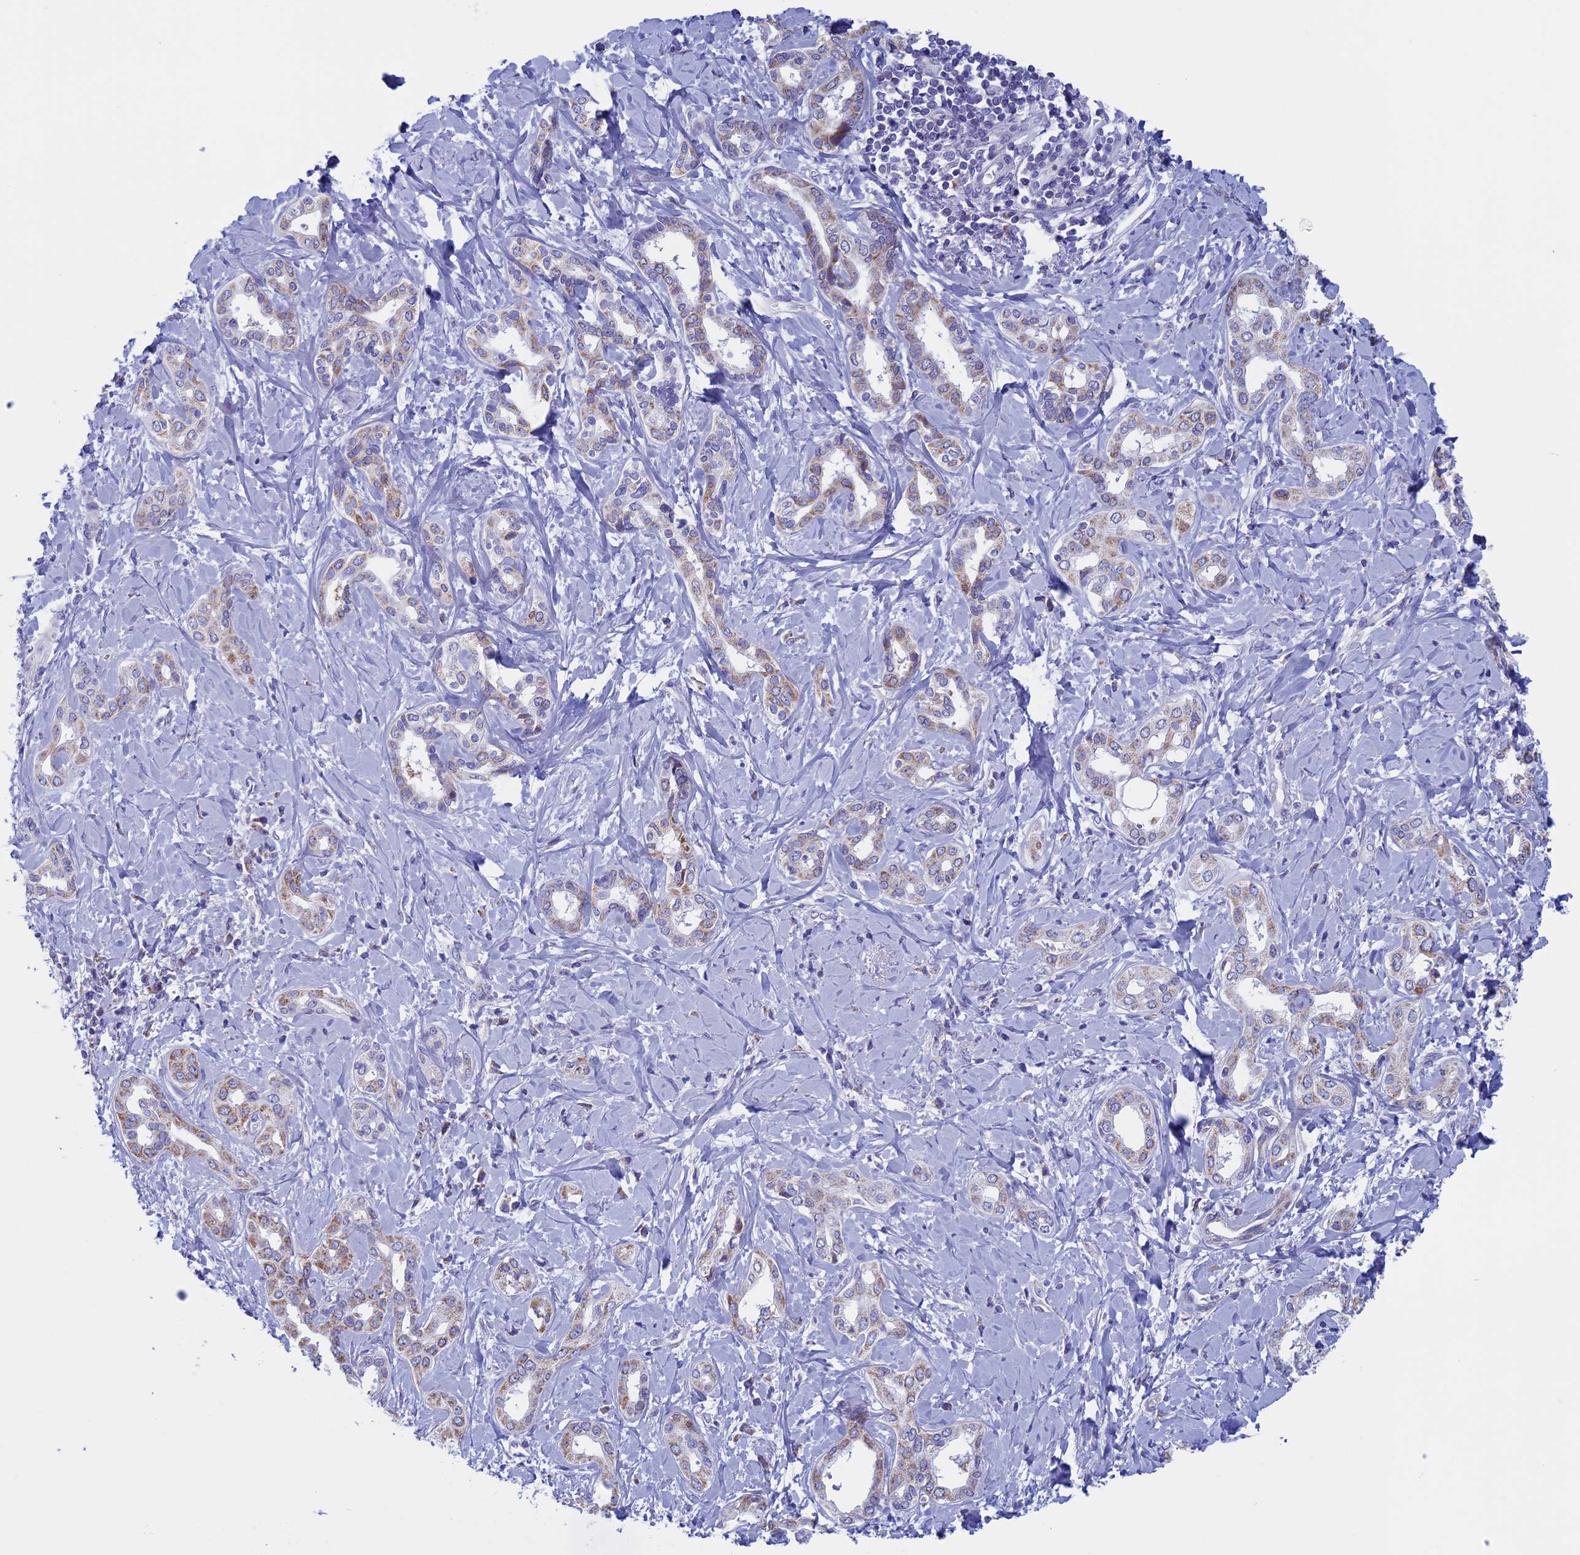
{"staining": {"intensity": "weak", "quantity": "25%-75%", "location": "cytoplasmic/membranous"}, "tissue": "liver cancer", "cell_type": "Tumor cells", "image_type": "cancer", "snomed": [{"axis": "morphology", "description": "Cholangiocarcinoma"}, {"axis": "topography", "description": "Liver"}], "caption": "A high-resolution photomicrograph shows IHC staining of liver cancer (cholangiocarcinoma), which demonstrates weak cytoplasmic/membranous expression in approximately 25%-75% of tumor cells.", "gene": "NDUFB9", "patient": {"sex": "female", "age": 77}}